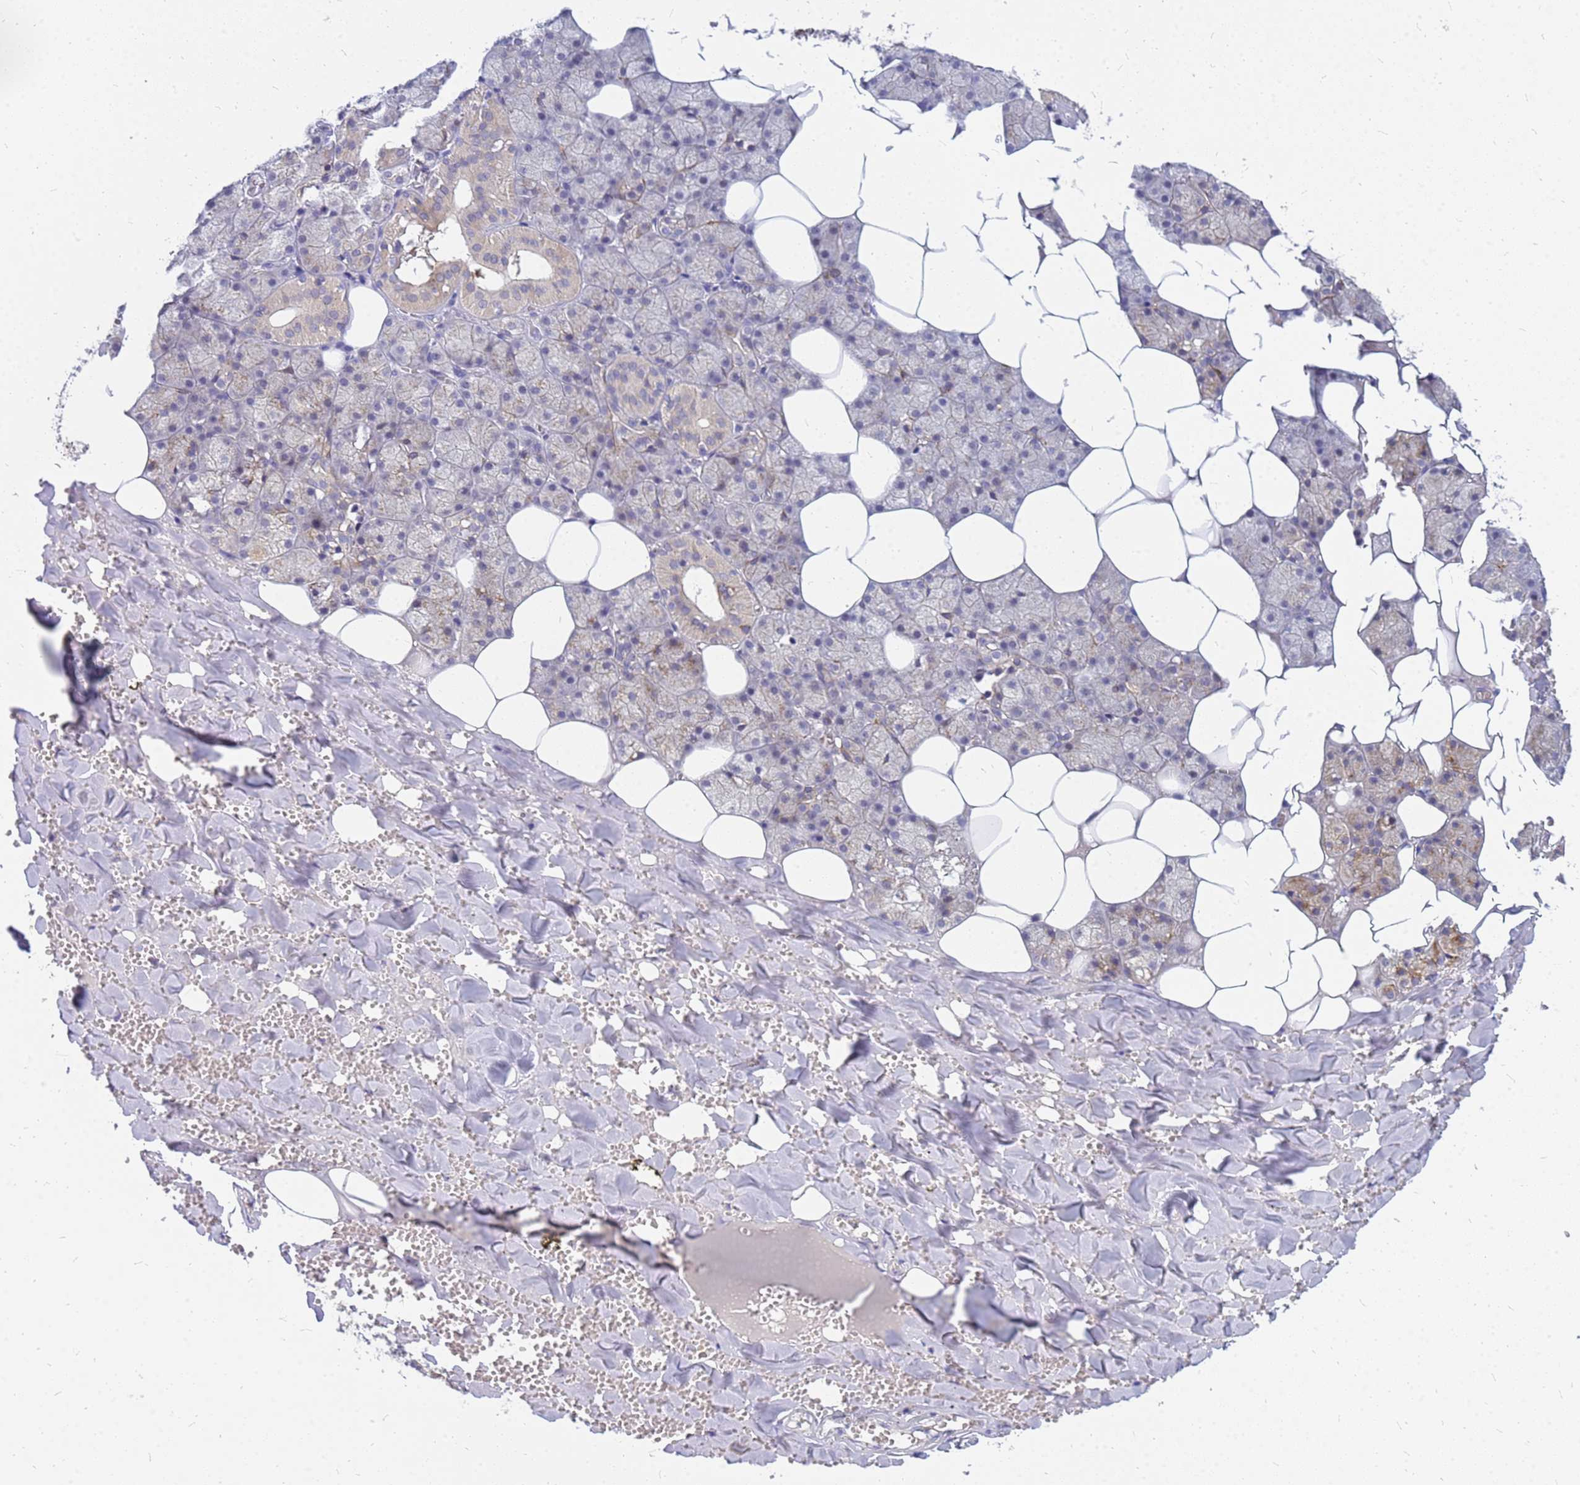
{"staining": {"intensity": "weak", "quantity": "<25%", "location": "cytoplasmic/membranous"}, "tissue": "salivary gland", "cell_type": "Glandular cells", "image_type": "normal", "snomed": [{"axis": "morphology", "description": "Normal tissue, NOS"}, {"axis": "topography", "description": "Salivary gland"}], "caption": "This image is of normal salivary gland stained with immunohistochemistry (IHC) to label a protein in brown with the nuclei are counter-stained blue. There is no staining in glandular cells. (IHC, brightfield microscopy, high magnification).", "gene": "SRGAP3", "patient": {"sex": "male", "age": 62}}